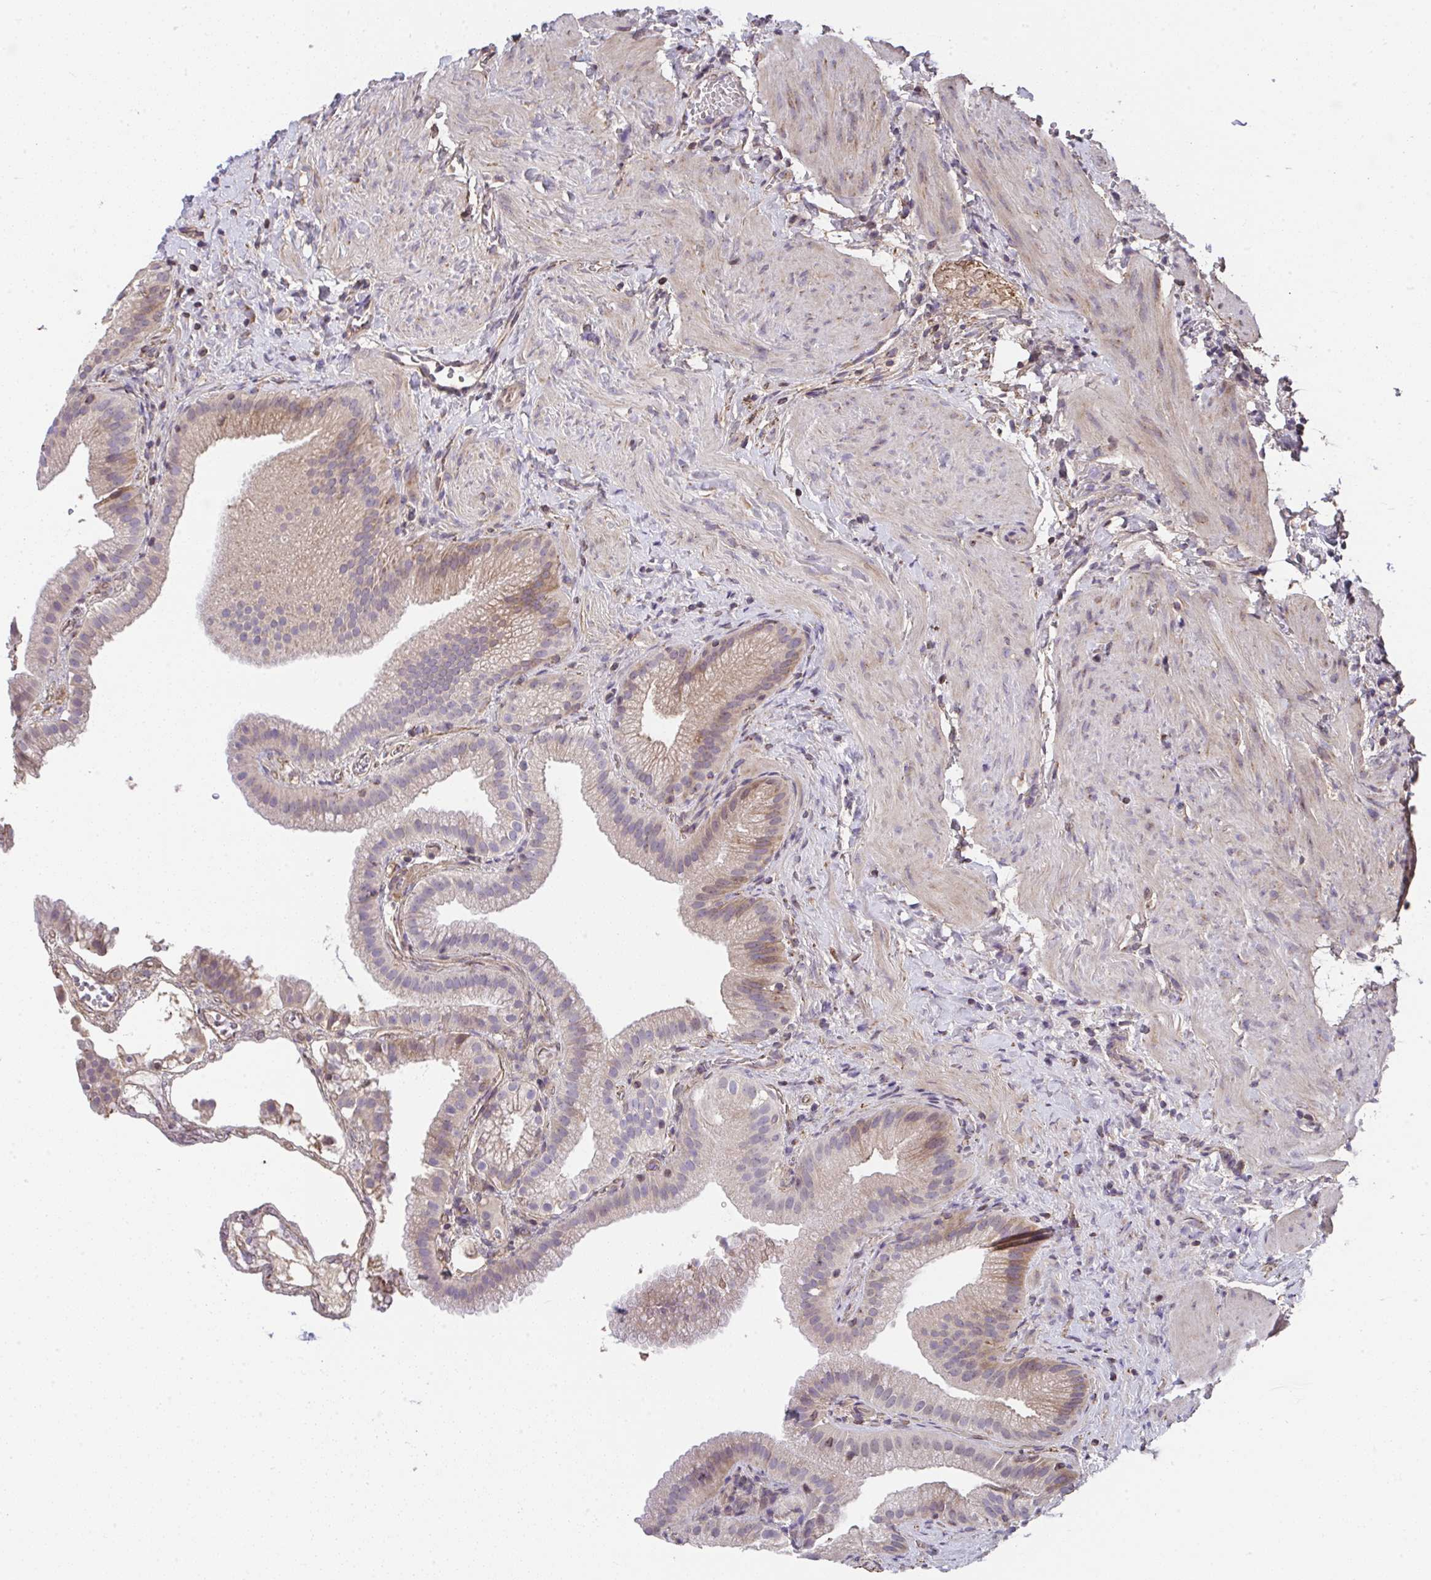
{"staining": {"intensity": "weak", "quantity": "25%-75%", "location": "cytoplasmic/membranous"}, "tissue": "gallbladder", "cell_type": "Glandular cells", "image_type": "normal", "snomed": [{"axis": "morphology", "description": "Normal tissue, NOS"}, {"axis": "topography", "description": "Gallbladder"}], "caption": "Immunohistochemical staining of normal human gallbladder exhibits 25%-75% levels of weak cytoplasmic/membranous protein staining in about 25%-75% of glandular cells.", "gene": "RUNDC3B", "patient": {"sex": "female", "age": 63}}